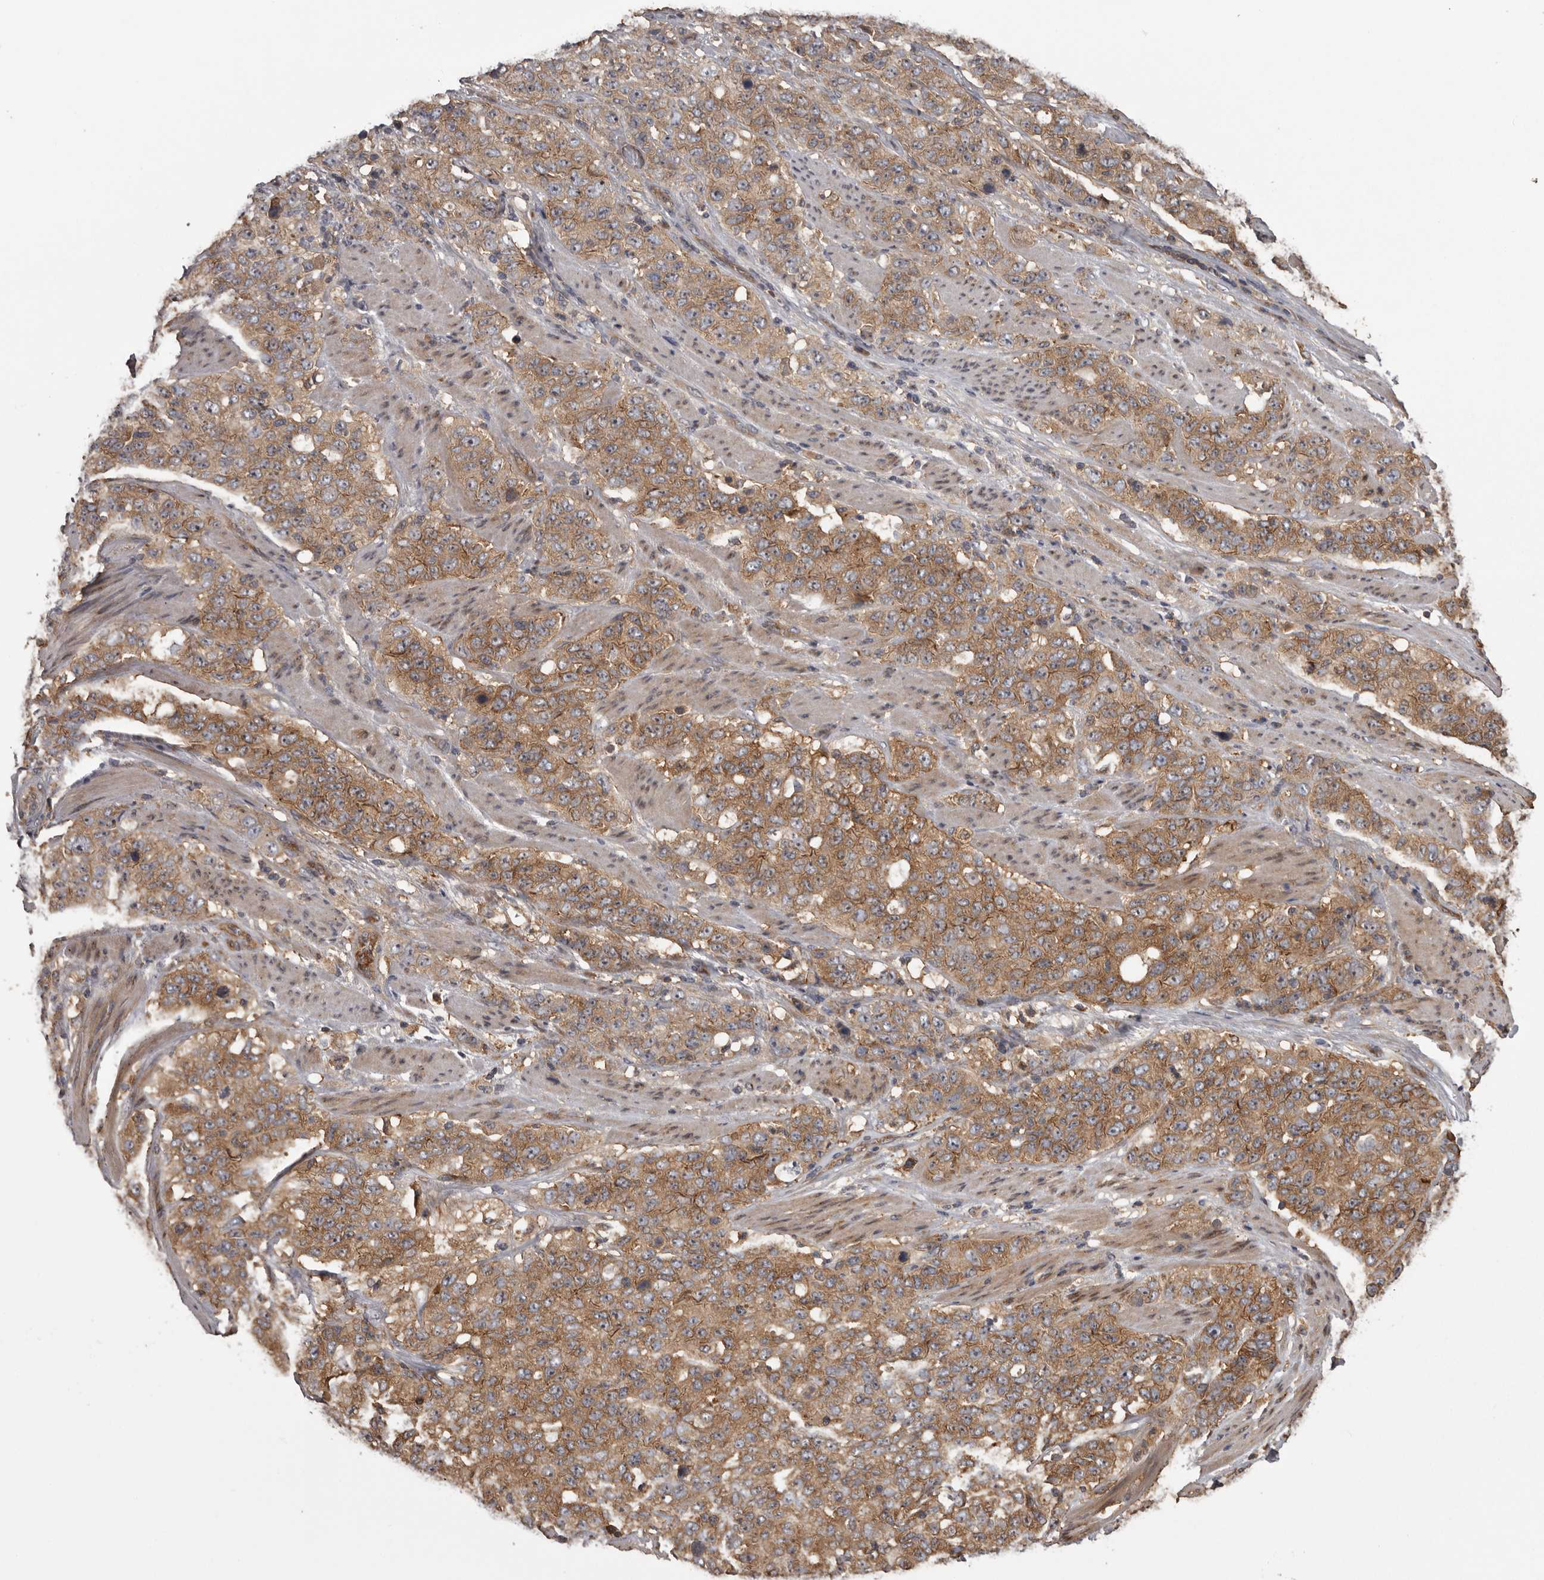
{"staining": {"intensity": "moderate", "quantity": ">75%", "location": "cytoplasmic/membranous"}, "tissue": "stomach cancer", "cell_type": "Tumor cells", "image_type": "cancer", "snomed": [{"axis": "morphology", "description": "Adenocarcinoma, NOS"}, {"axis": "topography", "description": "Stomach"}], "caption": "Stomach adenocarcinoma was stained to show a protein in brown. There is medium levels of moderate cytoplasmic/membranous expression in about >75% of tumor cells.", "gene": "DARS1", "patient": {"sex": "male", "age": 48}}